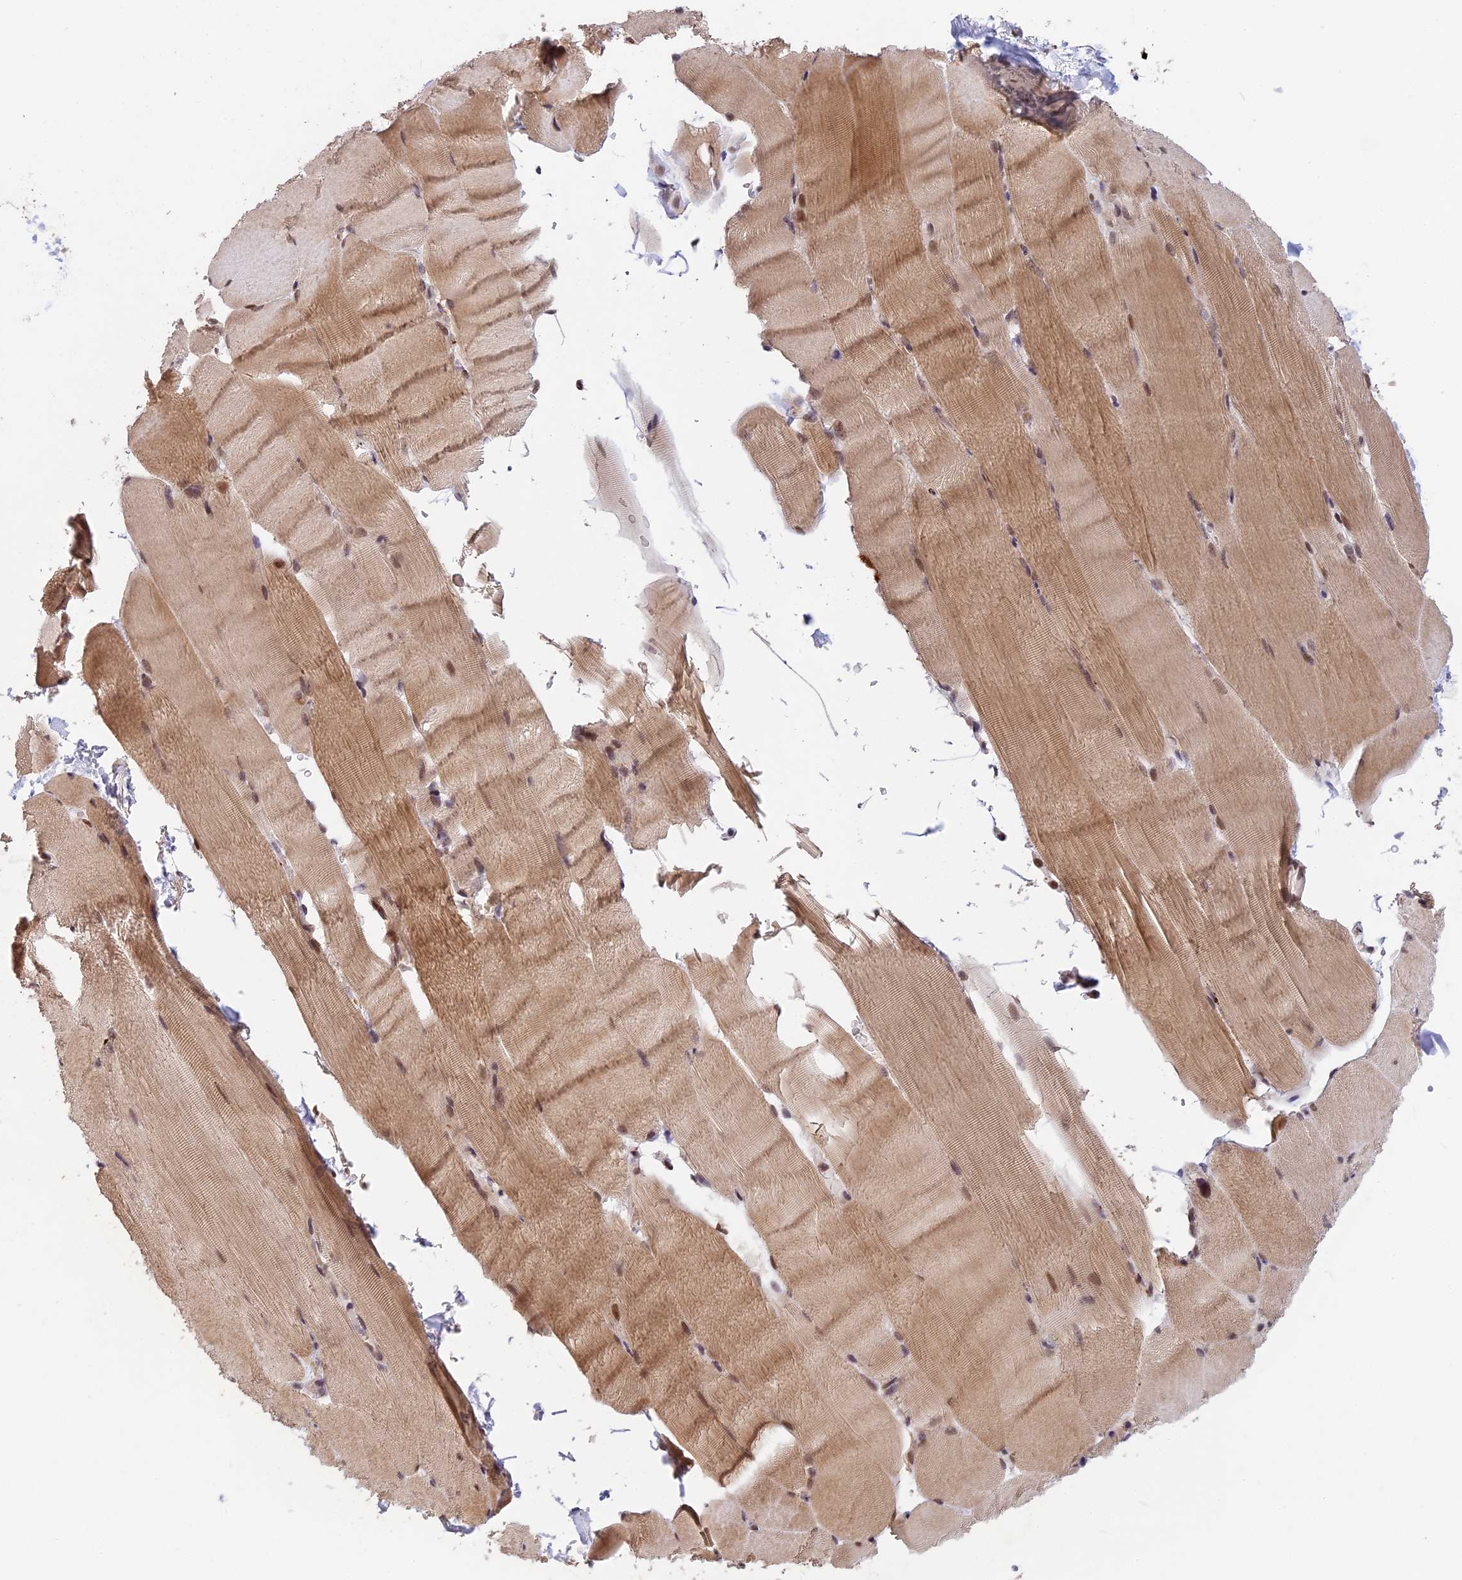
{"staining": {"intensity": "moderate", "quantity": ">75%", "location": "cytoplasmic/membranous,nuclear"}, "tissue": "skeletal muscle", "cell_type": "Myocytes", "image_type": "normal", "snomed": [{"axis": "morphology", "description": "Normal tissue, NOS"}, {"axis": "topography", "description": "Skeletal muscle"}, {"axis": "topography", "description": "Parathyroid gland"}], "caption": "Skeletal muscle stained with IHC reveals moderate cytoplasmic/membranous,nuclear positivity in approximately >75% of myocytes.", "gene": "POLR2C", "patient": {"sex": "female", "age": 37}}